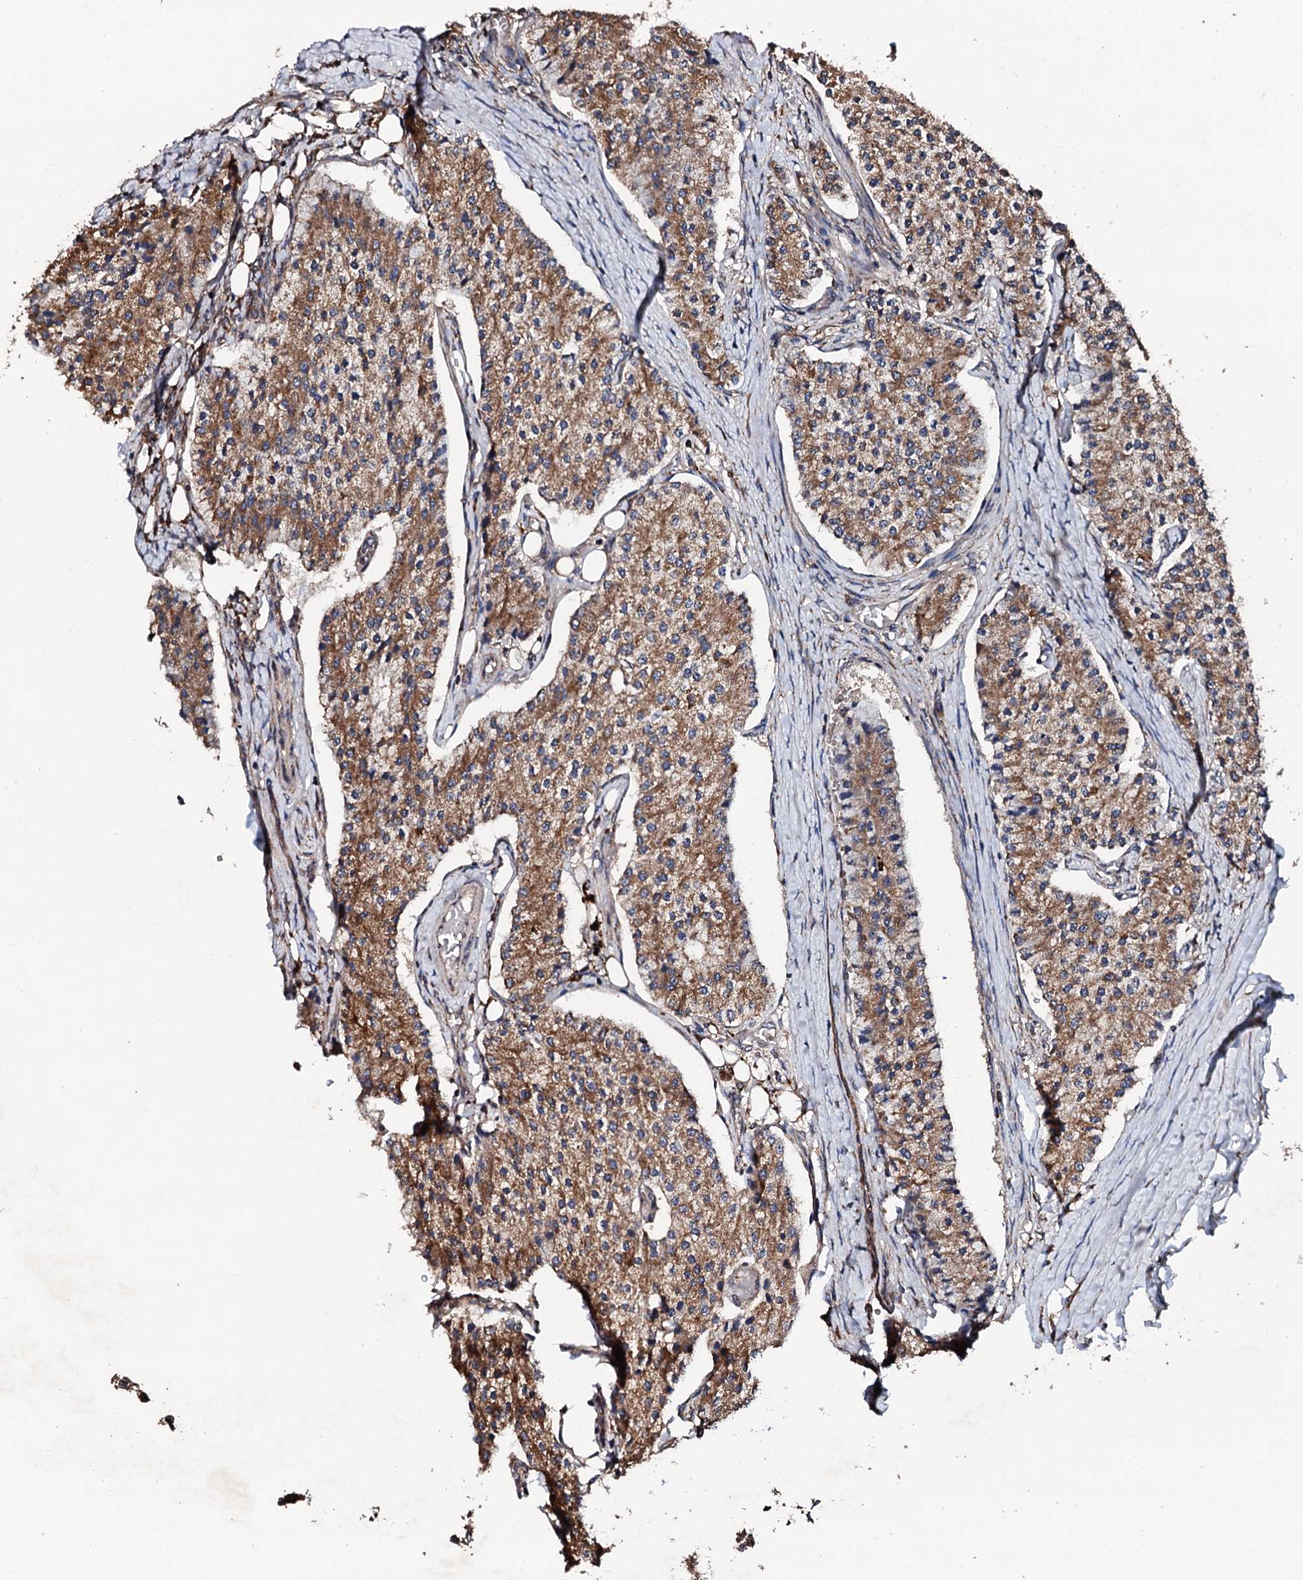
{"staining": {"intensity": "moderate", "quantity": ">75%", "location": "cytoplasmic/membranous"}, "tissue": "carcinoid", "cell_type": "Tumor cells", "image_type": "cancer", "snomed": [{"axis": "morphology", "description": "Carcinoid, malignant, NOS"}, {"axis": "topography", "description": "Colon"}], "caption": "Protein staining by IHC displays moderate cytoplasmic/membranous expression in about >75% of tumor cells in carcinoid.", "gene": "CKAP5", "patient": {"sex": "female", "age": 52}}